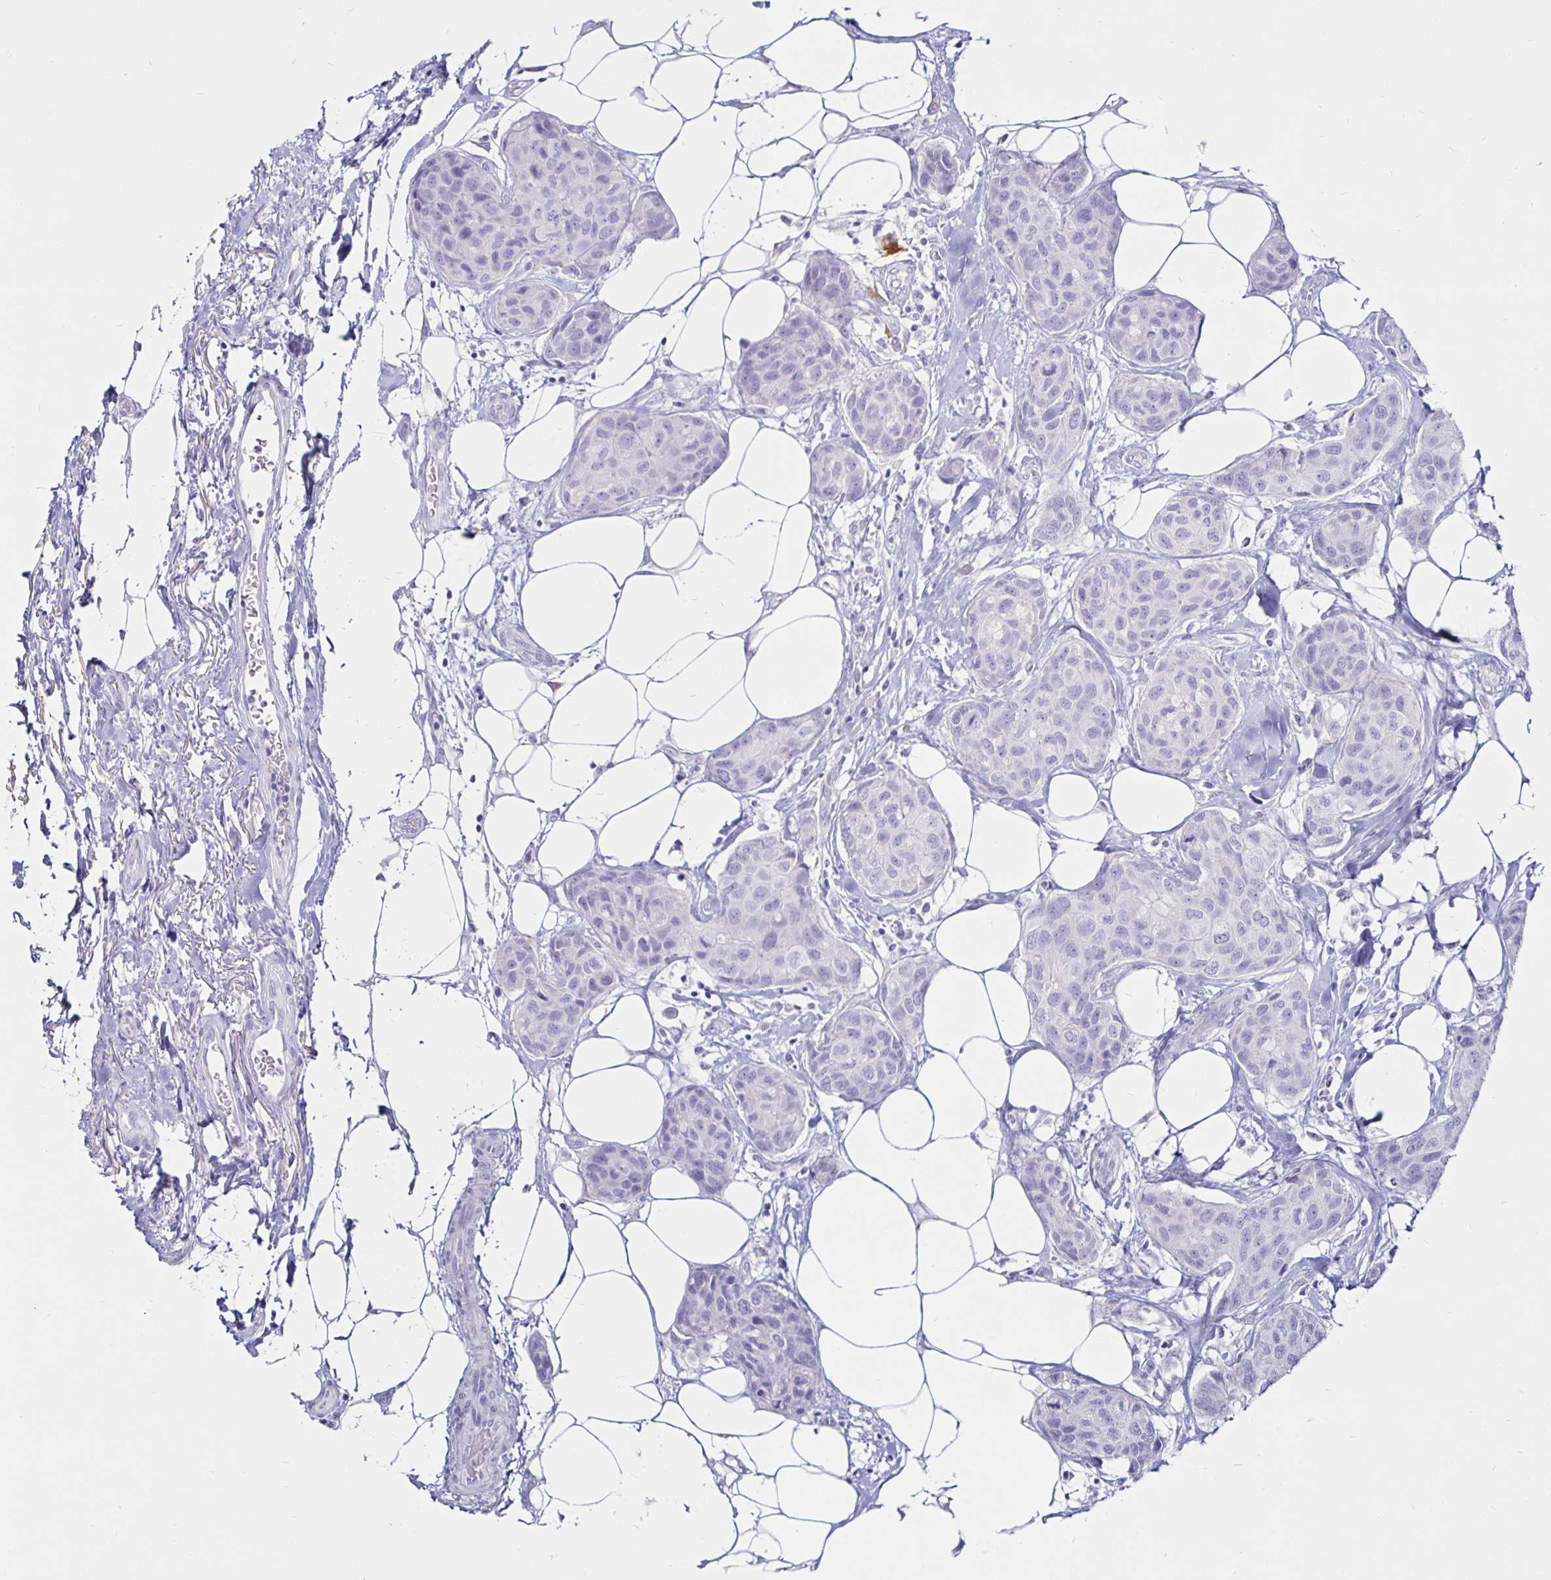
{"staining": {"intensity": "negative", "quantity": "none", "location": "none"}, "tissue": "breast cancer", "cell_type": "Tumor cells", "image_type": "cancer", "snomed": [{"axis": "morphology", "description": "Duct carcinoma"}, {"axis": "topography", "description": "Breast"}], "caption": "Immunohistochemical staining of human infiltrating ductal carcinoma (breast) exhibits no significant positivity in tumor cells.", "gene": "TIMP1", "patient": {"sex": "female", "age": 80}}